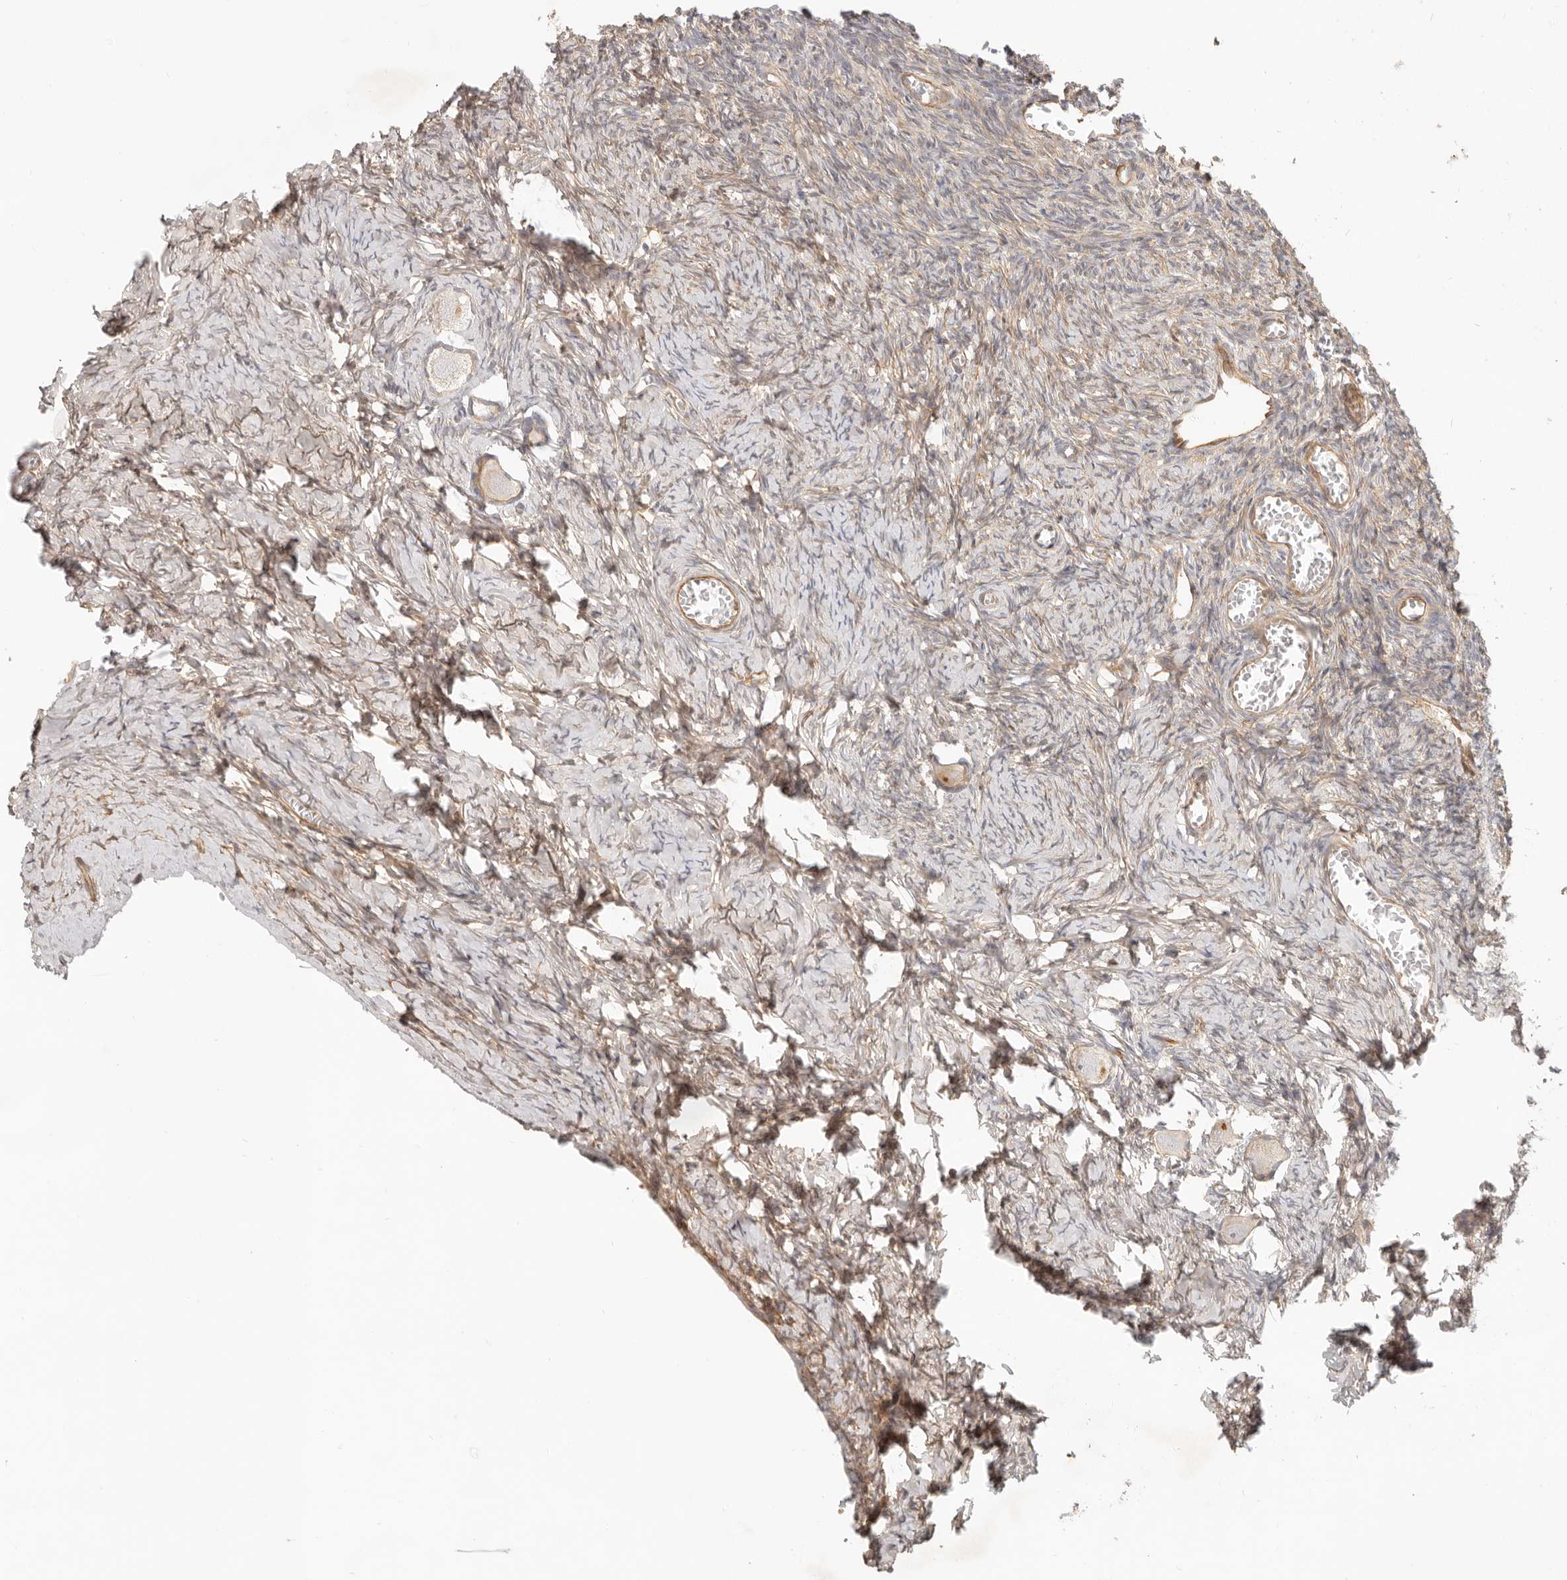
{"staining": {"intensity": "weak", "quantity": ">75%", "location": "cytoplasmic/membranous"}, "tissue": "ovary", "cell_type": "Follicle cells", "image_type": "normal", "snomed": [{"axis": "morphology", "description": "Normal tissue, NOS"}, {"axis": "topography", "description": "Ovary"}], "caption": "This histopathology image displays immunohistochemistry (IHC) staining of benign human ovary, with low weak cytoplasmic/membranous positivity in about >75% of follicle cells.", "gene": "UFSP1", "patient": {"sex": "female", "age": 27}}